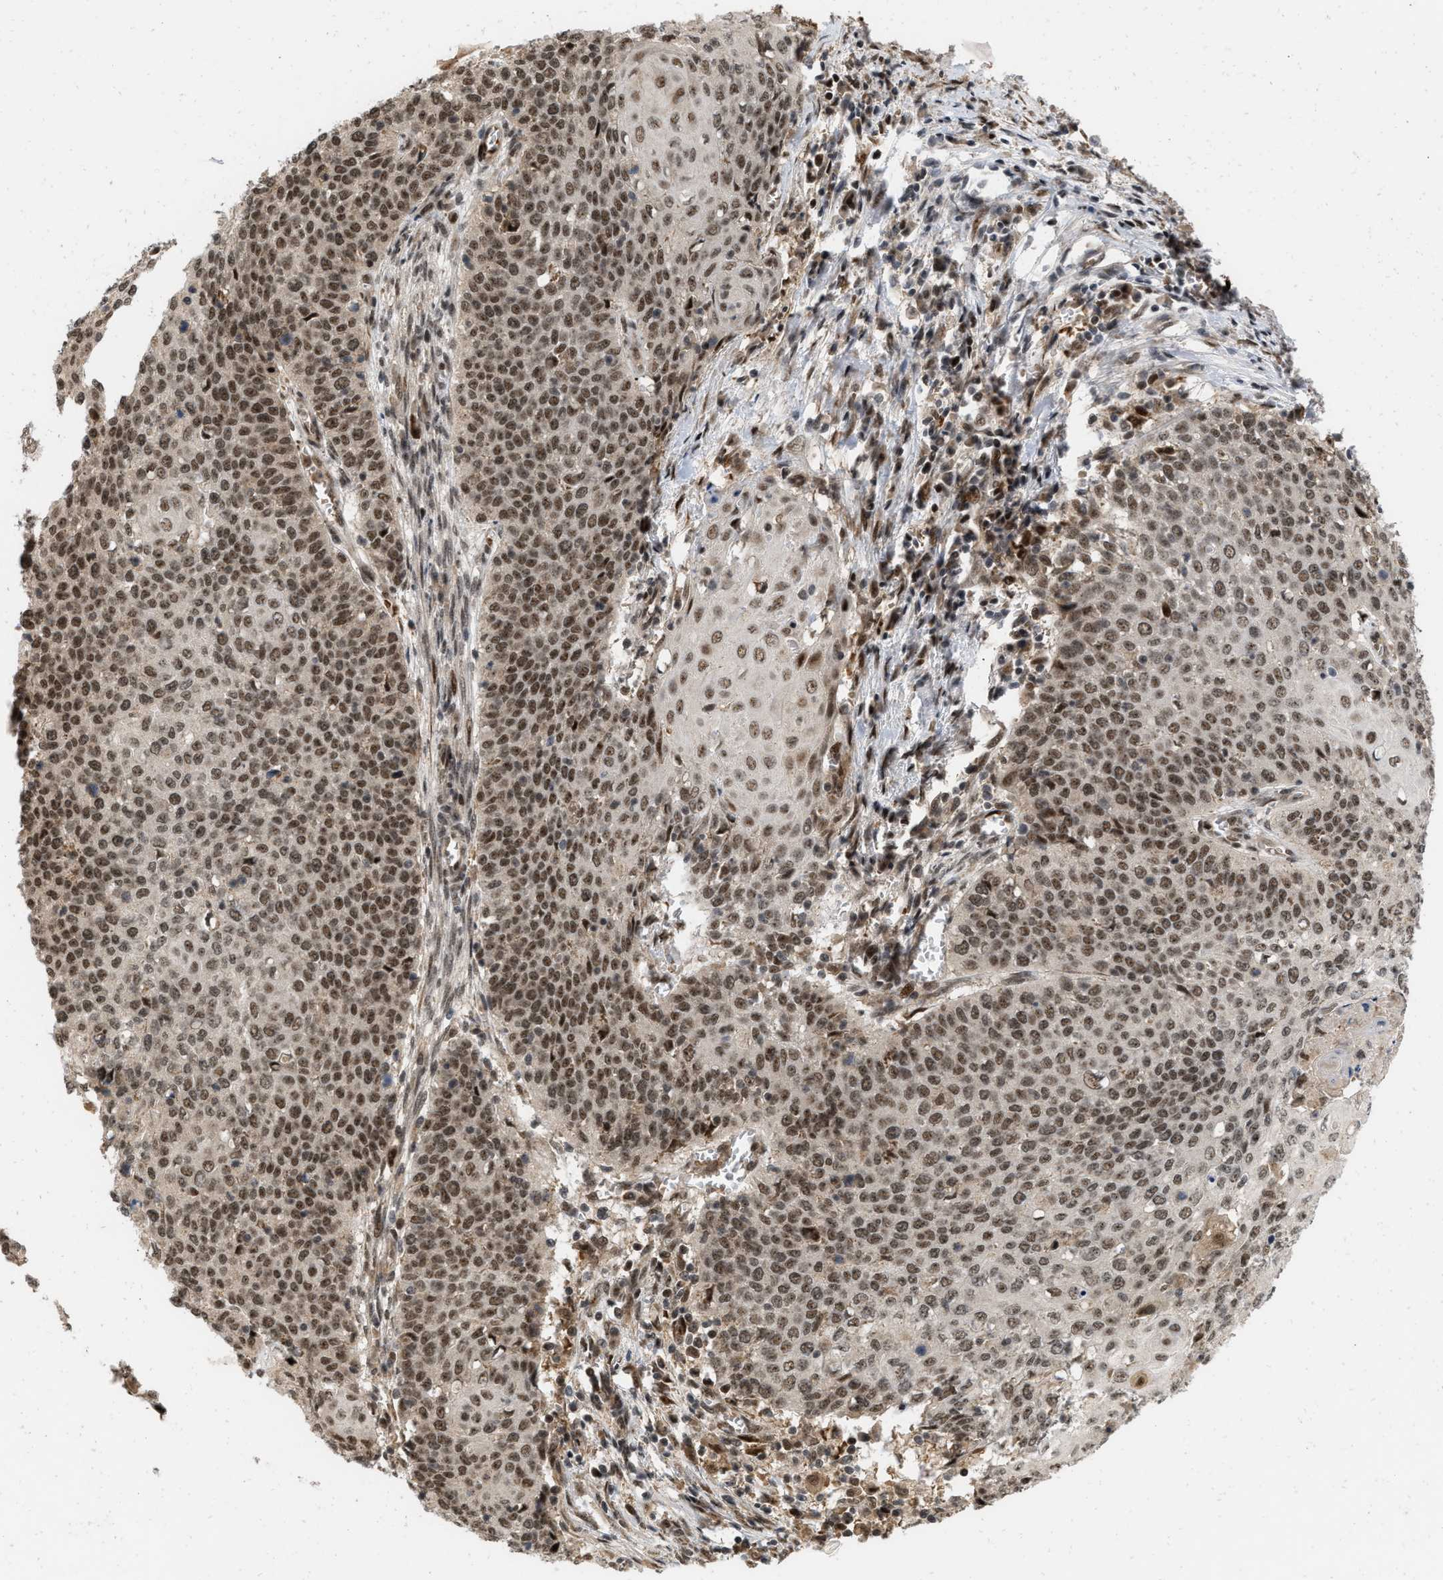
{"staining": {"intensity": "strong", "quantity": ">75%", "location": "nuclear"}, "tissue": "cervical cancer", "cell_type": "Tumor cells", "image_type": "cancer", "snomed": [{"axis": "morphology", "description": "Squamous cell carcinoma, NOS"}, {"axis": "topography", "description": "Cervix"}], "caption": "Immunohistochemistry (IHC) photomicrograph of neoplastic tissue: human cervical cancer (squamous cell carcinoma) stained using immunohistochemistry (IHC) demonstrates high levels of strong protein expression localized specifically in the nuclear of tumor cells, appearing as a nuclear brown color.", "gene": "ANKRD11", "patient": {"sex": "female", "age": 39}}